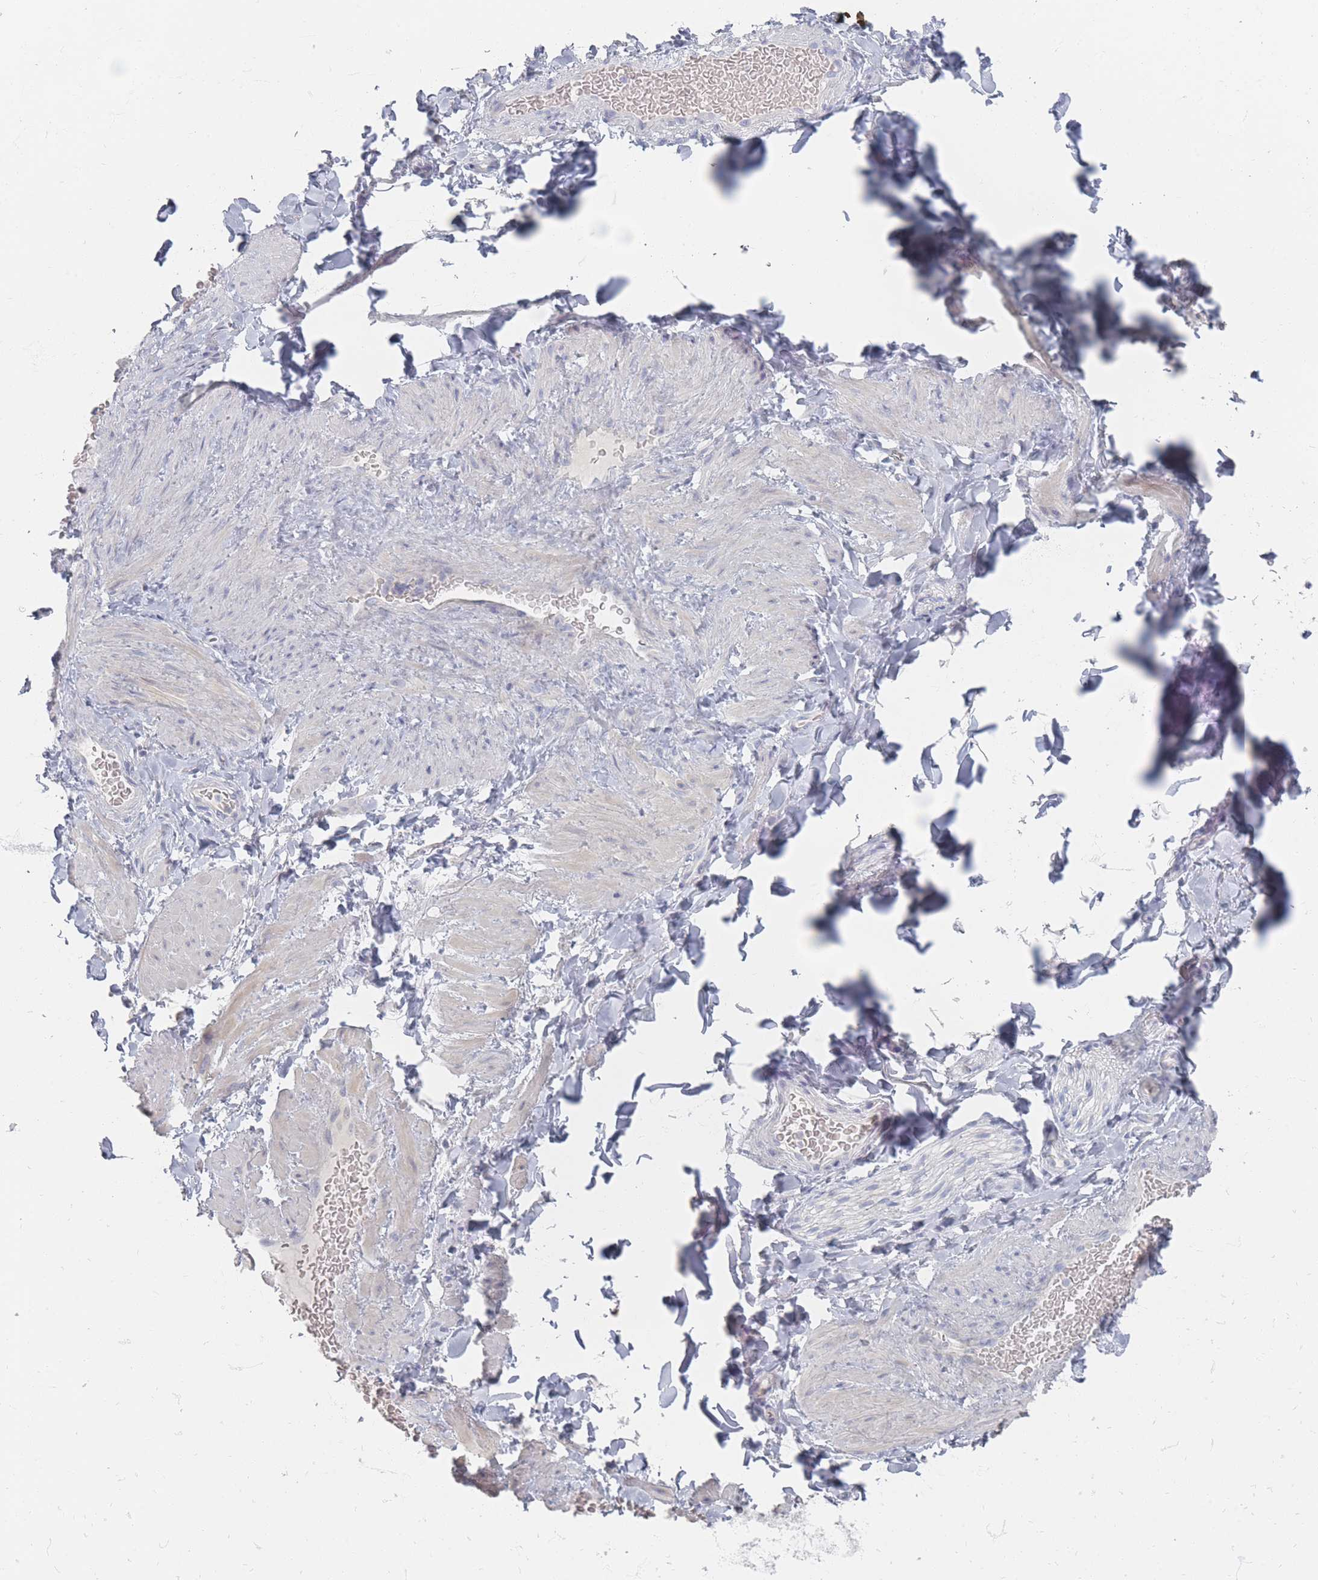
{"staining": {"intensity": "negative", "quantity": "none", "location": "none"}, "tissue": "adipose tissue", "cell_type": "Adipocytes", "image_type": "normal", "snomed": [{"axis": "morphology", "description": "Normal tissue, NOS"}, {"axis": "topography", "description": "Soft tissue"}, {"axis": "topography", "description": "Vascular tissue"}], "caption": "A micrograph of adipose tissue stained for a protein demonstrates no brown staining in adipocytes. (DAB IHC with hematoxylin counter stain).", "gene": "CD37", "patient": {"sex": "male", "age": 54}}